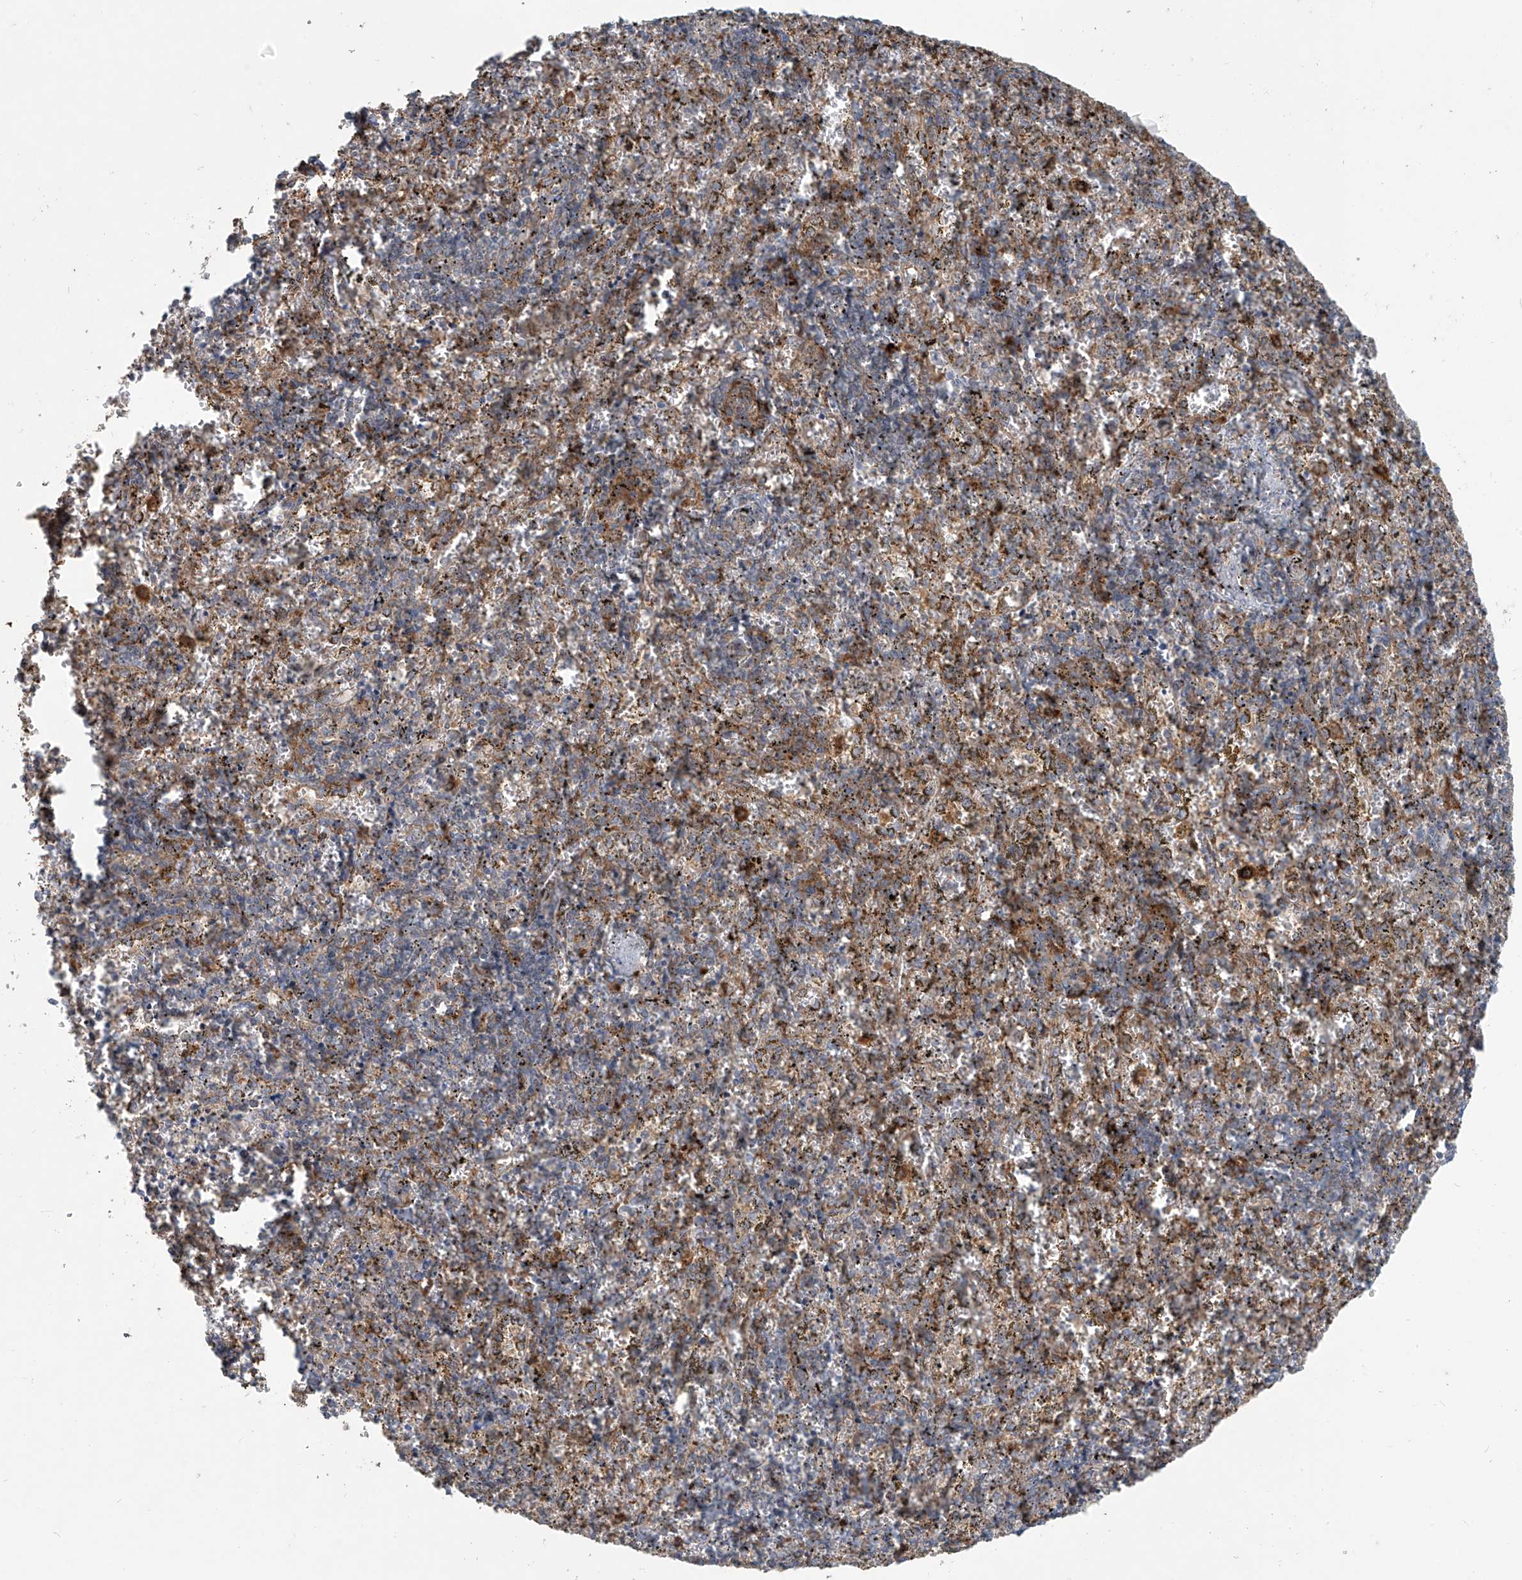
{"staining": {"intensity": "moderate", "quantity": "<25%", "location": "cytoplasmic/membranous"}, "tissue": "spleen", "cell_type": "Cells in red pulp", "image_type": "normal", "snomed": [{"axis": "morphology", "description": "Normal tissue, NOS"}, {"axis": "topography", "description": "Spleen"}], "caption": "Moderate cytoplasmic/membranous protein positivity is appreciated in about <25% of cells in red pulp in spleen. (DAB (3,3'-diaminobenzidine) IHC, brown staining for protein, blue staining for nuclei).", "gene": "KATNIP", "patient": {"sex": "male", "age": 11}}